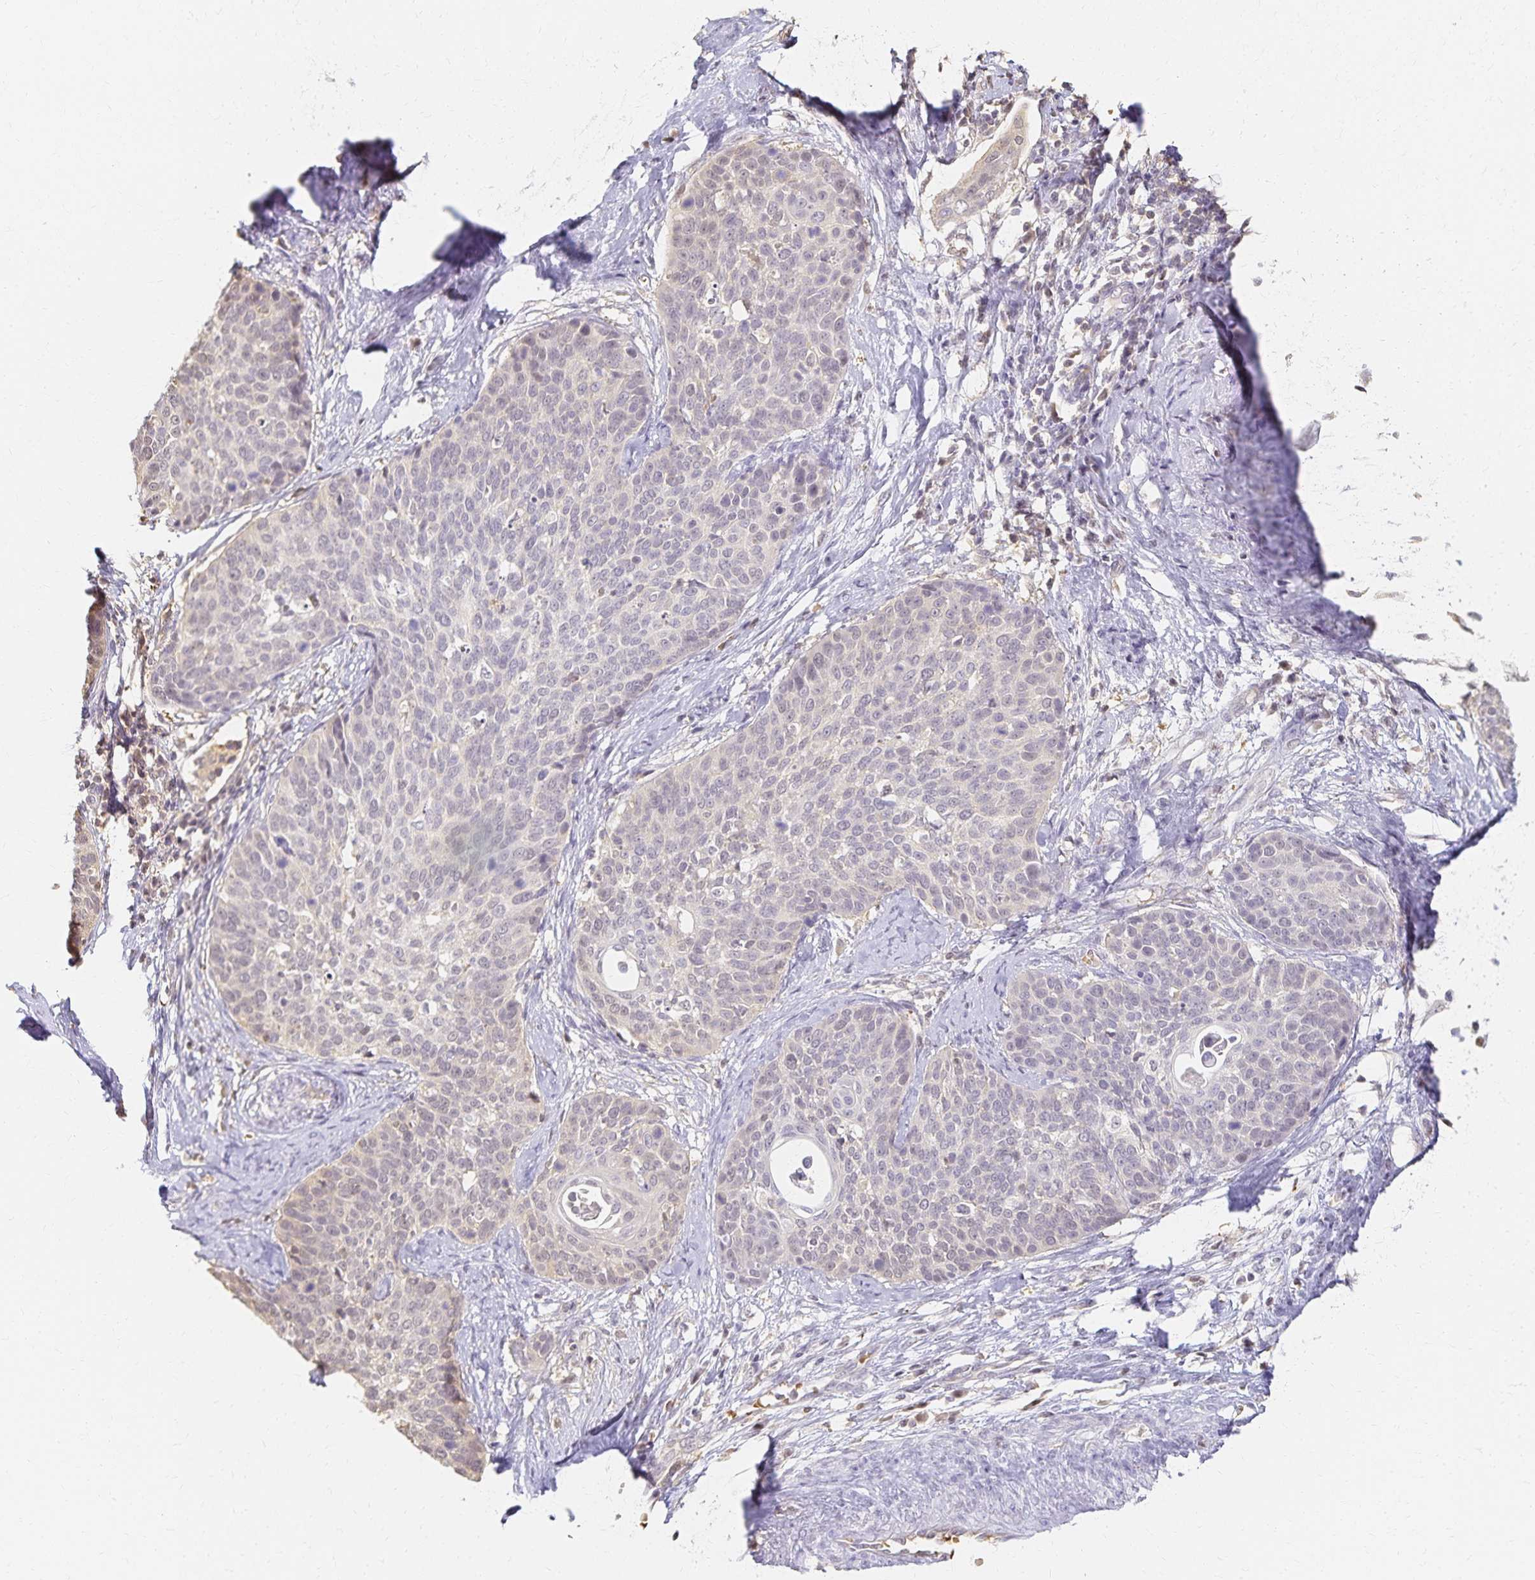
{"staining": {"intensity": "weak", "quantity": "<25%", "location": "cytoplasmic/membranous"}, "tissue": "cervical cancer", "cell_type": "Tumor cells", "image_type": "cancer", "snomed": [{"axis": "morphology", "description": "Squamous cell carcinoma, NOS"}, {"axis": "topography", "description": "Cervix"}], "caption": "Immunohistochemistry (IHC) micrograph of neoplastic tissue: human cervical cancer stained with DAB displays no significant protein positivity in tumor cells. (IHC, brightfield microscopy, high magnification).", "gene": "AZGP1", "patient": {"sex": "female", "age": 69}}